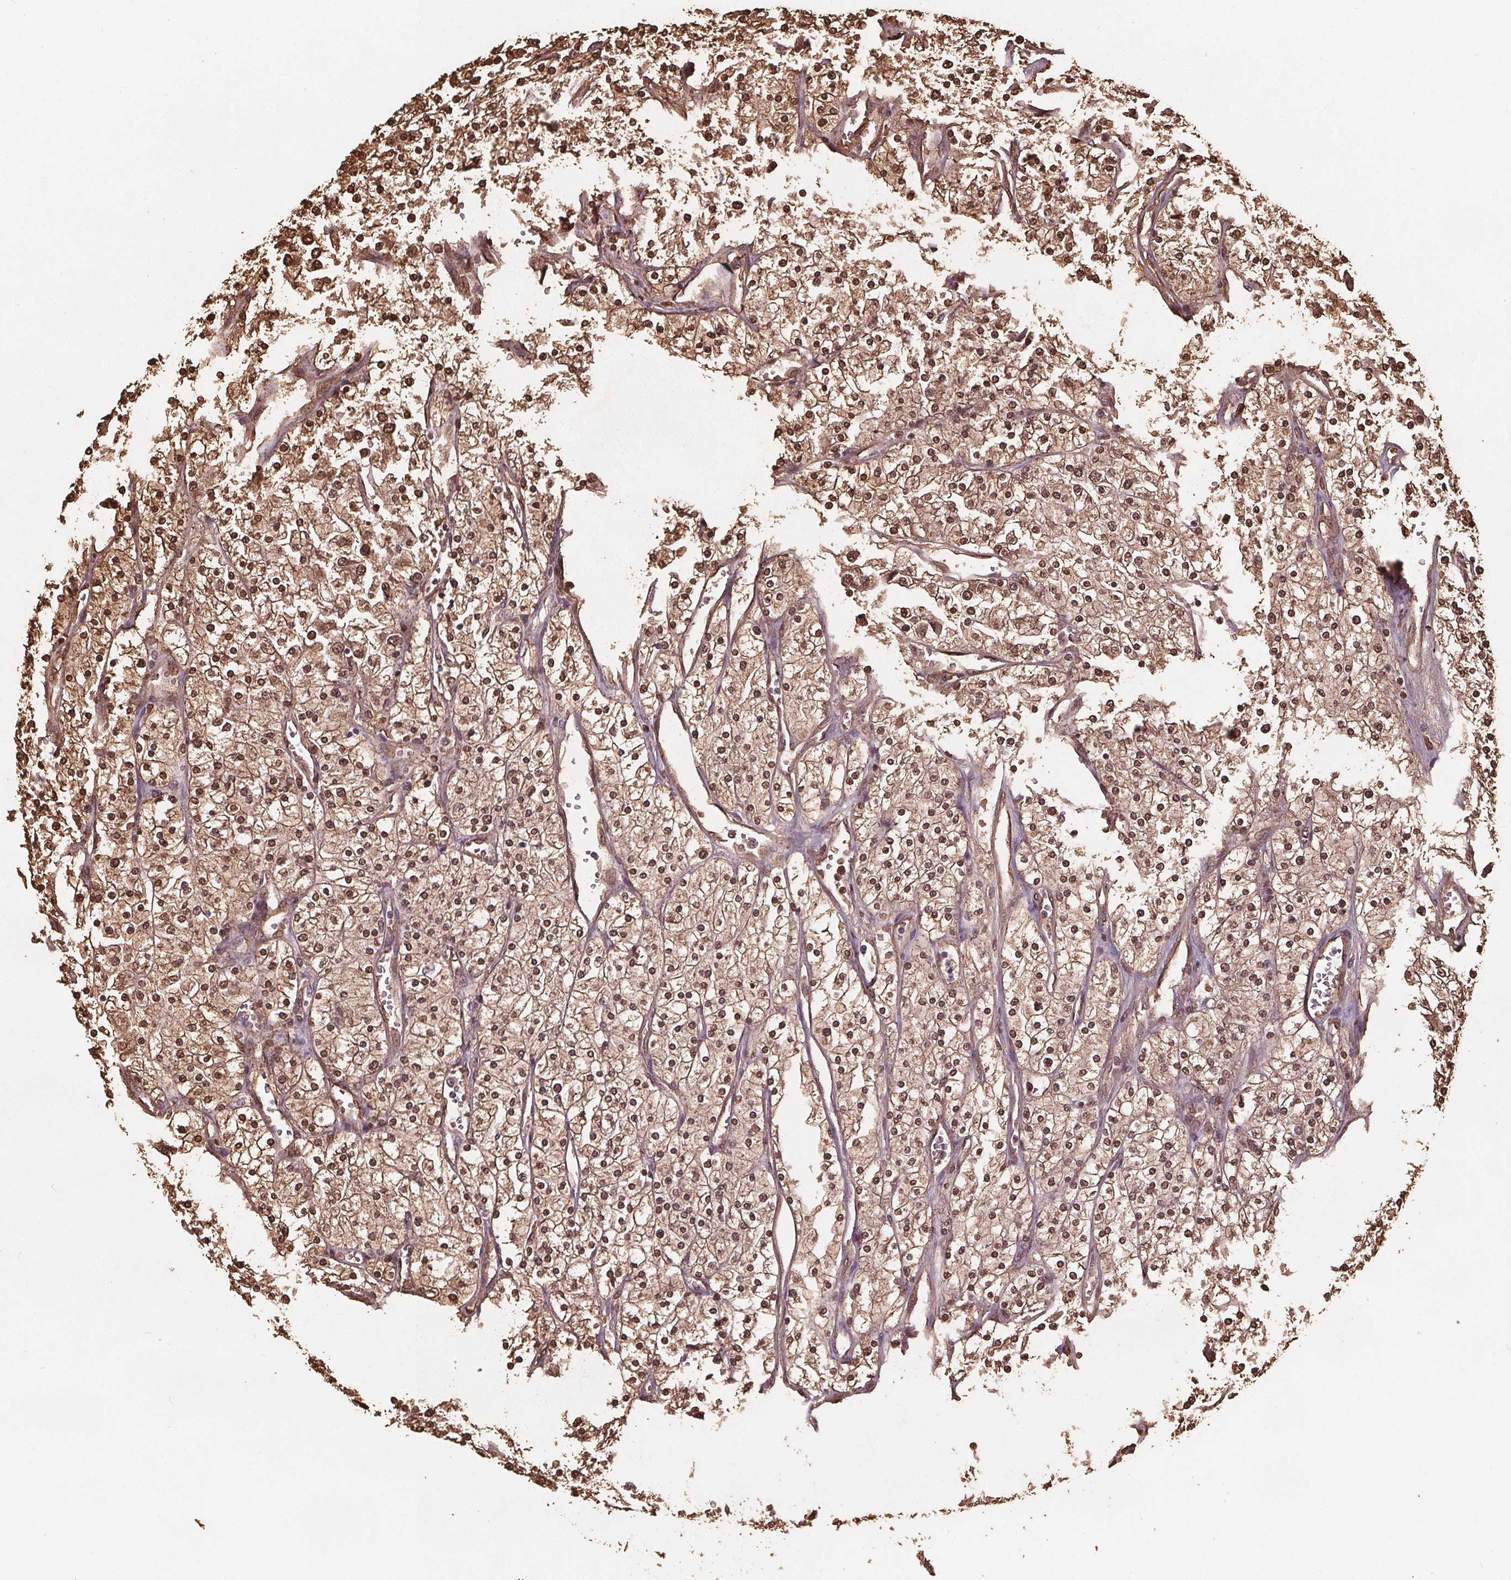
{"staining": {"intensity": "moderate", "quantity": ">75%", "location": "cytoplasmic/membranous,nuclear"}, "tissue": "renal cancer", "cell_type": "Tumor cells", "image_type": "cancer", "snomed": [{"axis": "morphology", "description": "Adenocarcinoma, NOS"}, {"axis": "topography", "description": "Kidney"}], "caption": "High-magnification brightfield microscopy of renal cancer (adenocarcinoma) stained with DAB (brown) and counterstained with hematoxylin (blue). tumor cells exhibit moderate cytoplasmic/membranous and nuclear staining is appreciated in approximately>75% of cells.", "gene": "ENO1", "patient": {"sex": "male", "age": 80}}